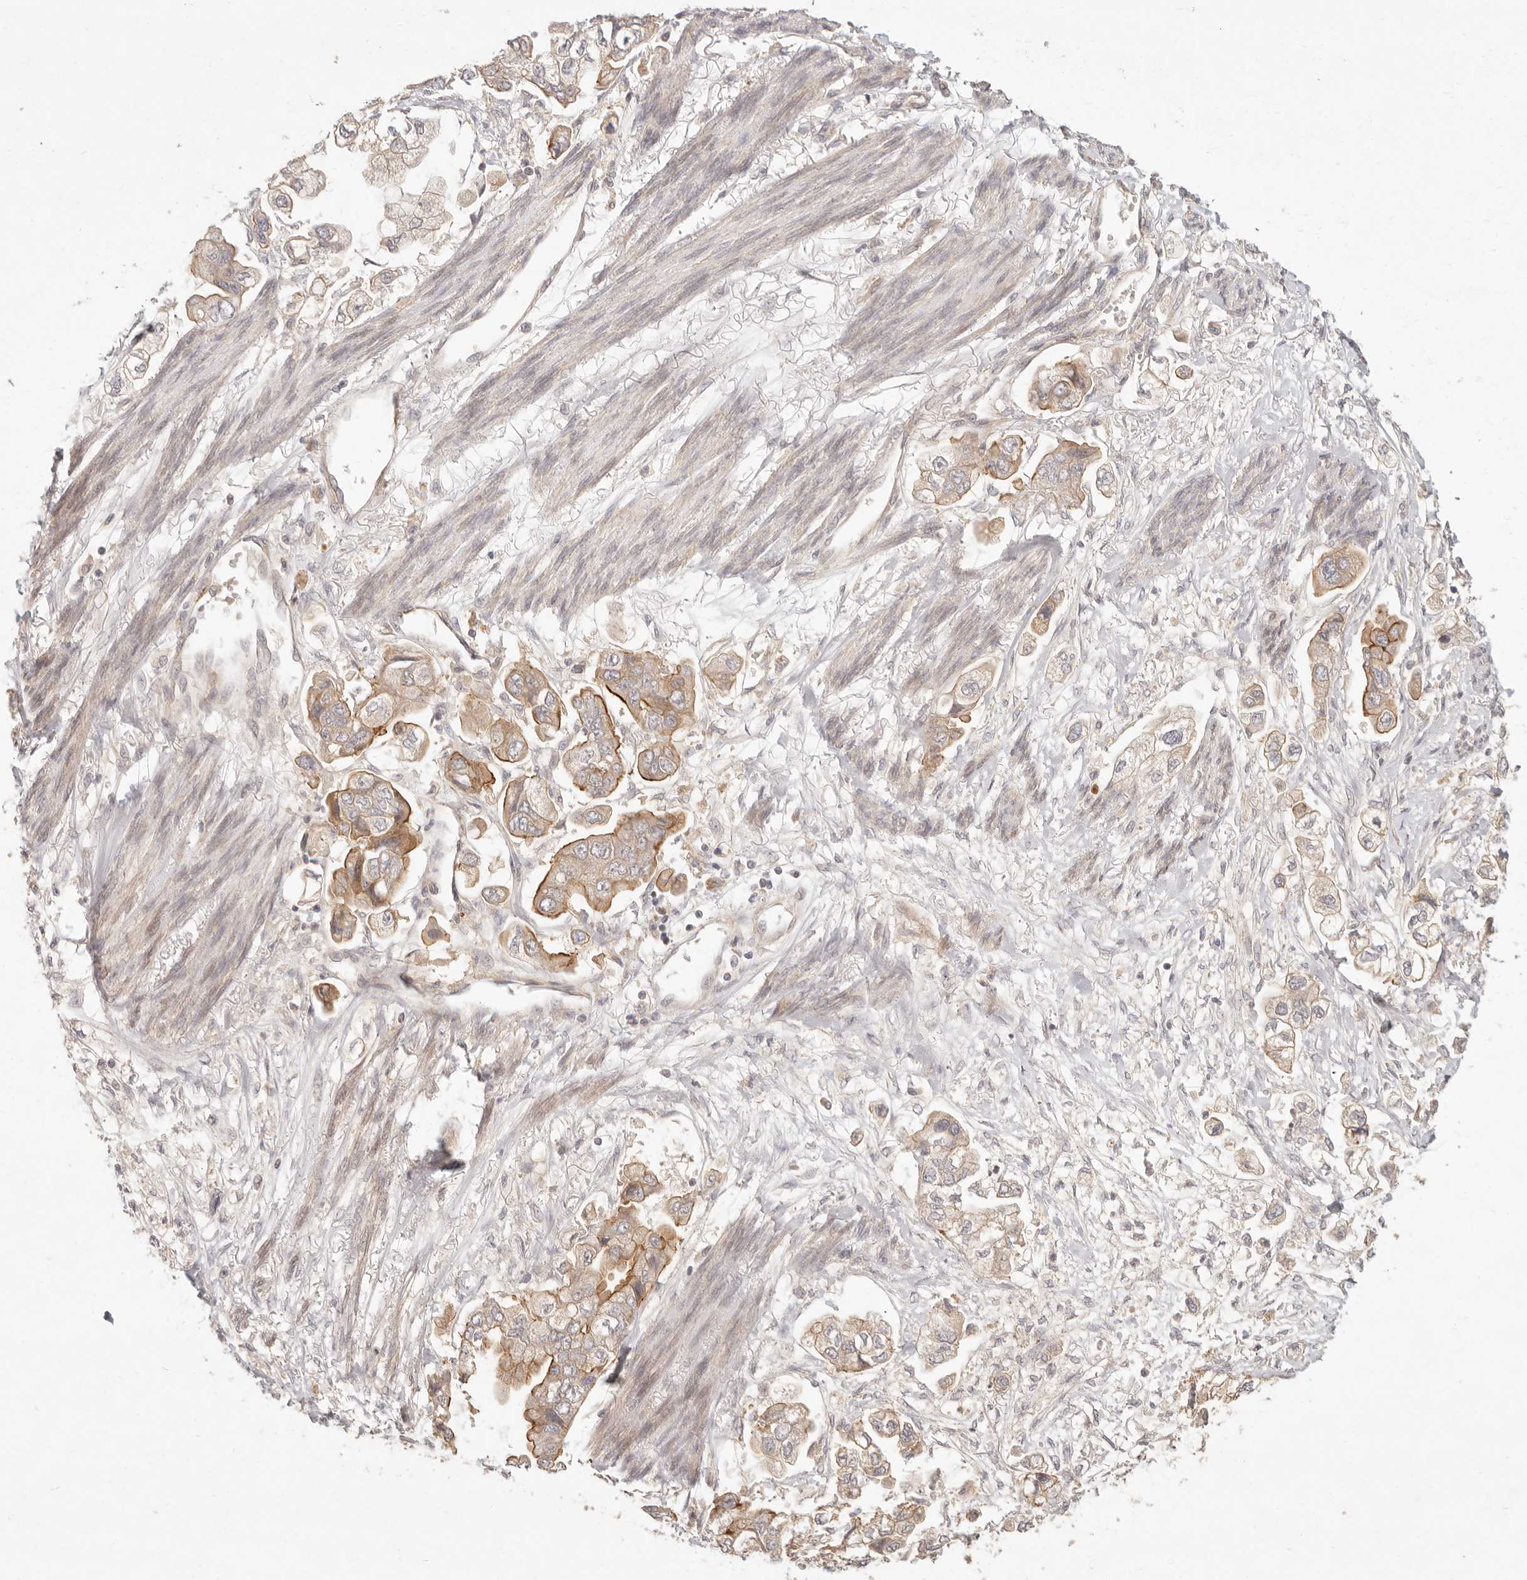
{"staining": {"intensity": "moderate", "quantity": "25%-75%", "location": "cytoplasmic/membranous"}, "tissue": "stomach cancer", "cell_type": "Tumor cells", "image_type": "cancer", "snomed": [{"axis": "morphology", "description": "Adenocarcinoma, NOS"}, {"axis": "topography", "description": "Stomach"}], "caption": "Adenocarcinoma (stomach) stained for a protein (brown) reveals moderate cytoplasmic/membranous positive expression in about 25%-75% of tumor cells.", "gene": "PPP1R3B", "patient": {"sex": "male", "age": 62}}